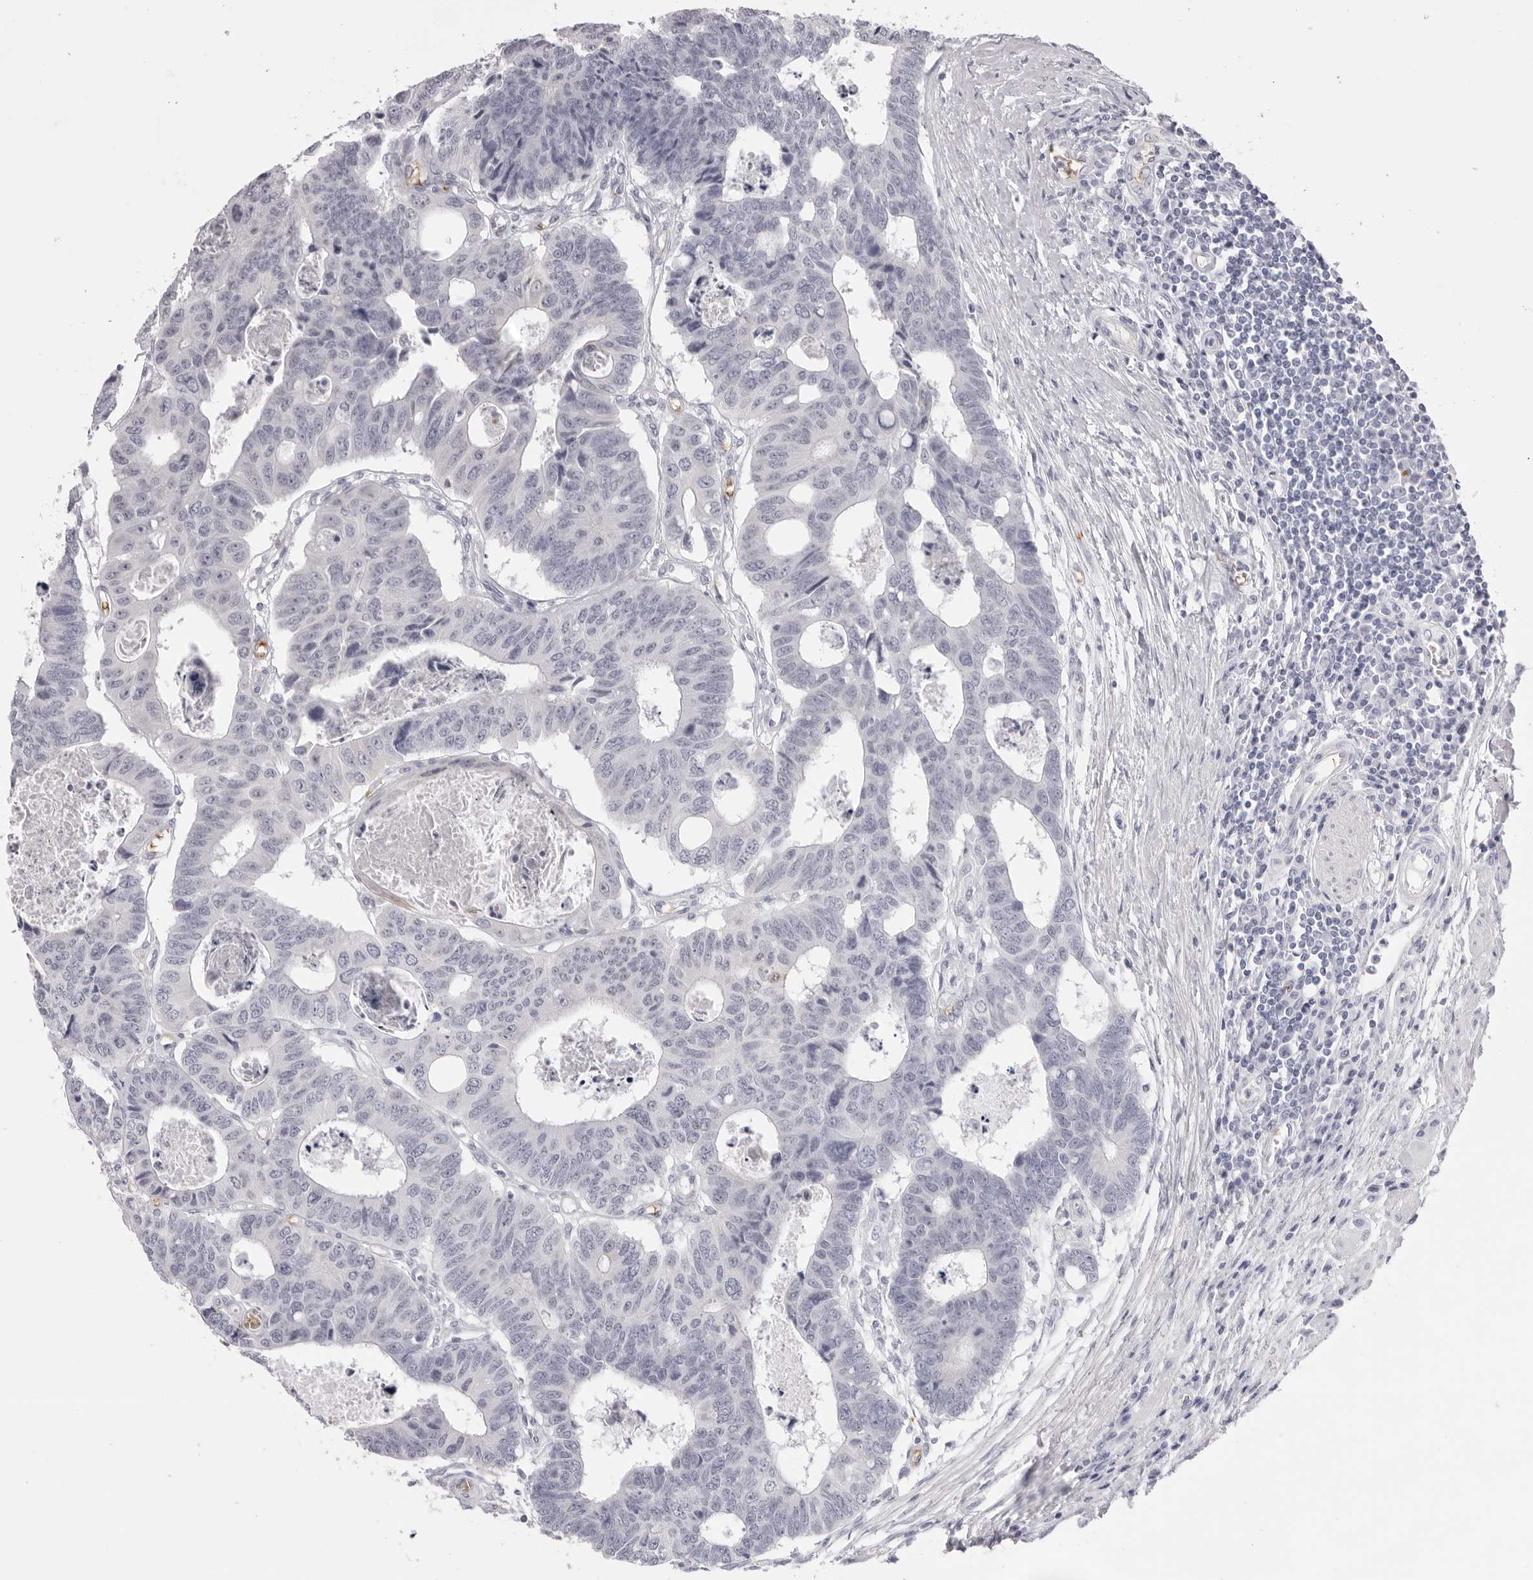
{"staining": {"intensity": "negative", "quantity": "none", "location": "none"}, "tissue": "colorectal cancer", "cell_type": "Tumor cells", "image_type": "cancer", "snomed": [{"axis": "morphology", "description": "Adenocarcinoma, NOS"}, {"axis": "topography", "description": "Rectum"}], "caption": "Image shows no protein staining in tumor cells of colorectal cancer tissue.", "gene": "SPTA1", "patient": {"sex": "male", "age": 84}}